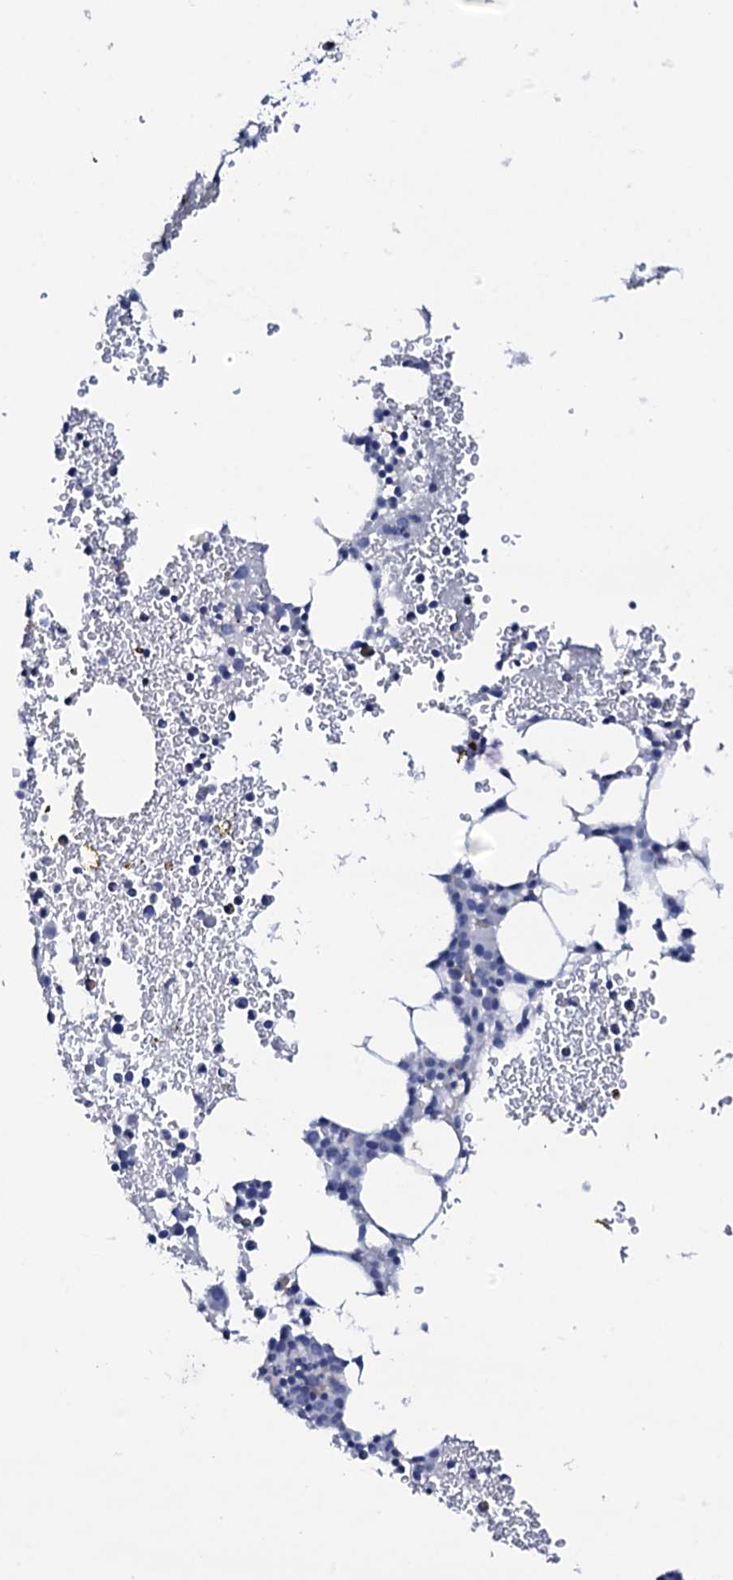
{"staining": {"intensity": "negative", "quantity": "none", "location": "none"}, "tissue": "bone marrow", "cell_type": "Hematopoietic cells", "image_type": "normal", "snomed": [{"axis": "morphology", "description": "Normal tissue, NOS"}, {"axis": "topography", "description": "Bone marrow"}], "caption": "Bone marrow stained for a protein using immunohistochemistry demonstrates no staining hematopoietic cells.", "gene": "FBXL16", "patient": {"sex": "female", "age": 76}}